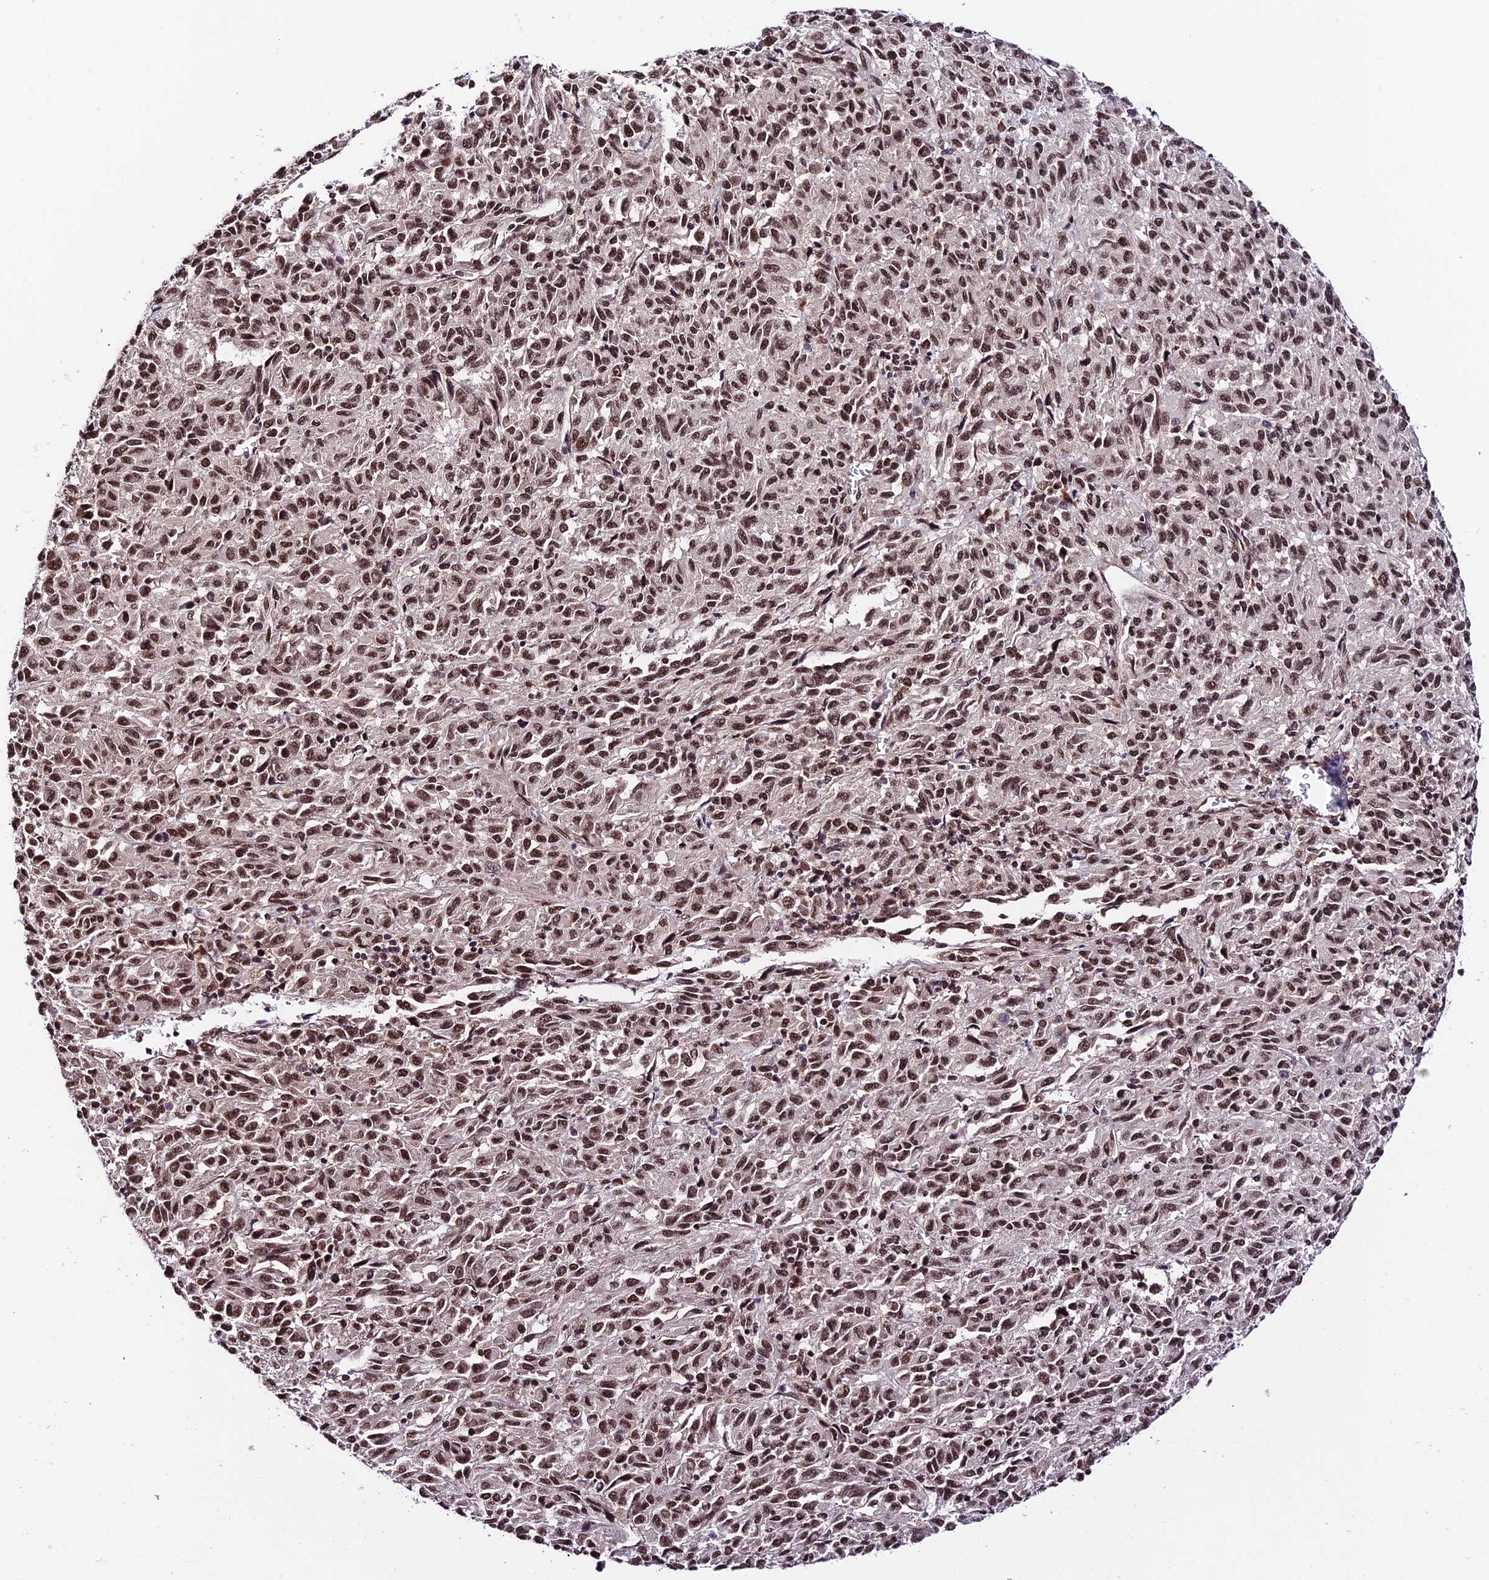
{"staining": {"intensity": "strong", "quantity": ">75%", "location": "nuclear"}, "tissue": "melanoma", "cell_type": "Tumor cells", "image_type": "cancer", "snomed": [{"axis": "morphology", "description": "Malignant melanoma, Metastatic site"}, {"axis": "topography", "description": "Lung"}], "caption": "Human melanoma stained with a protein marker reveals strong staining in tumor cells.", "gene": "RBM42", "patient": {"sex": "male", "age": 64}}